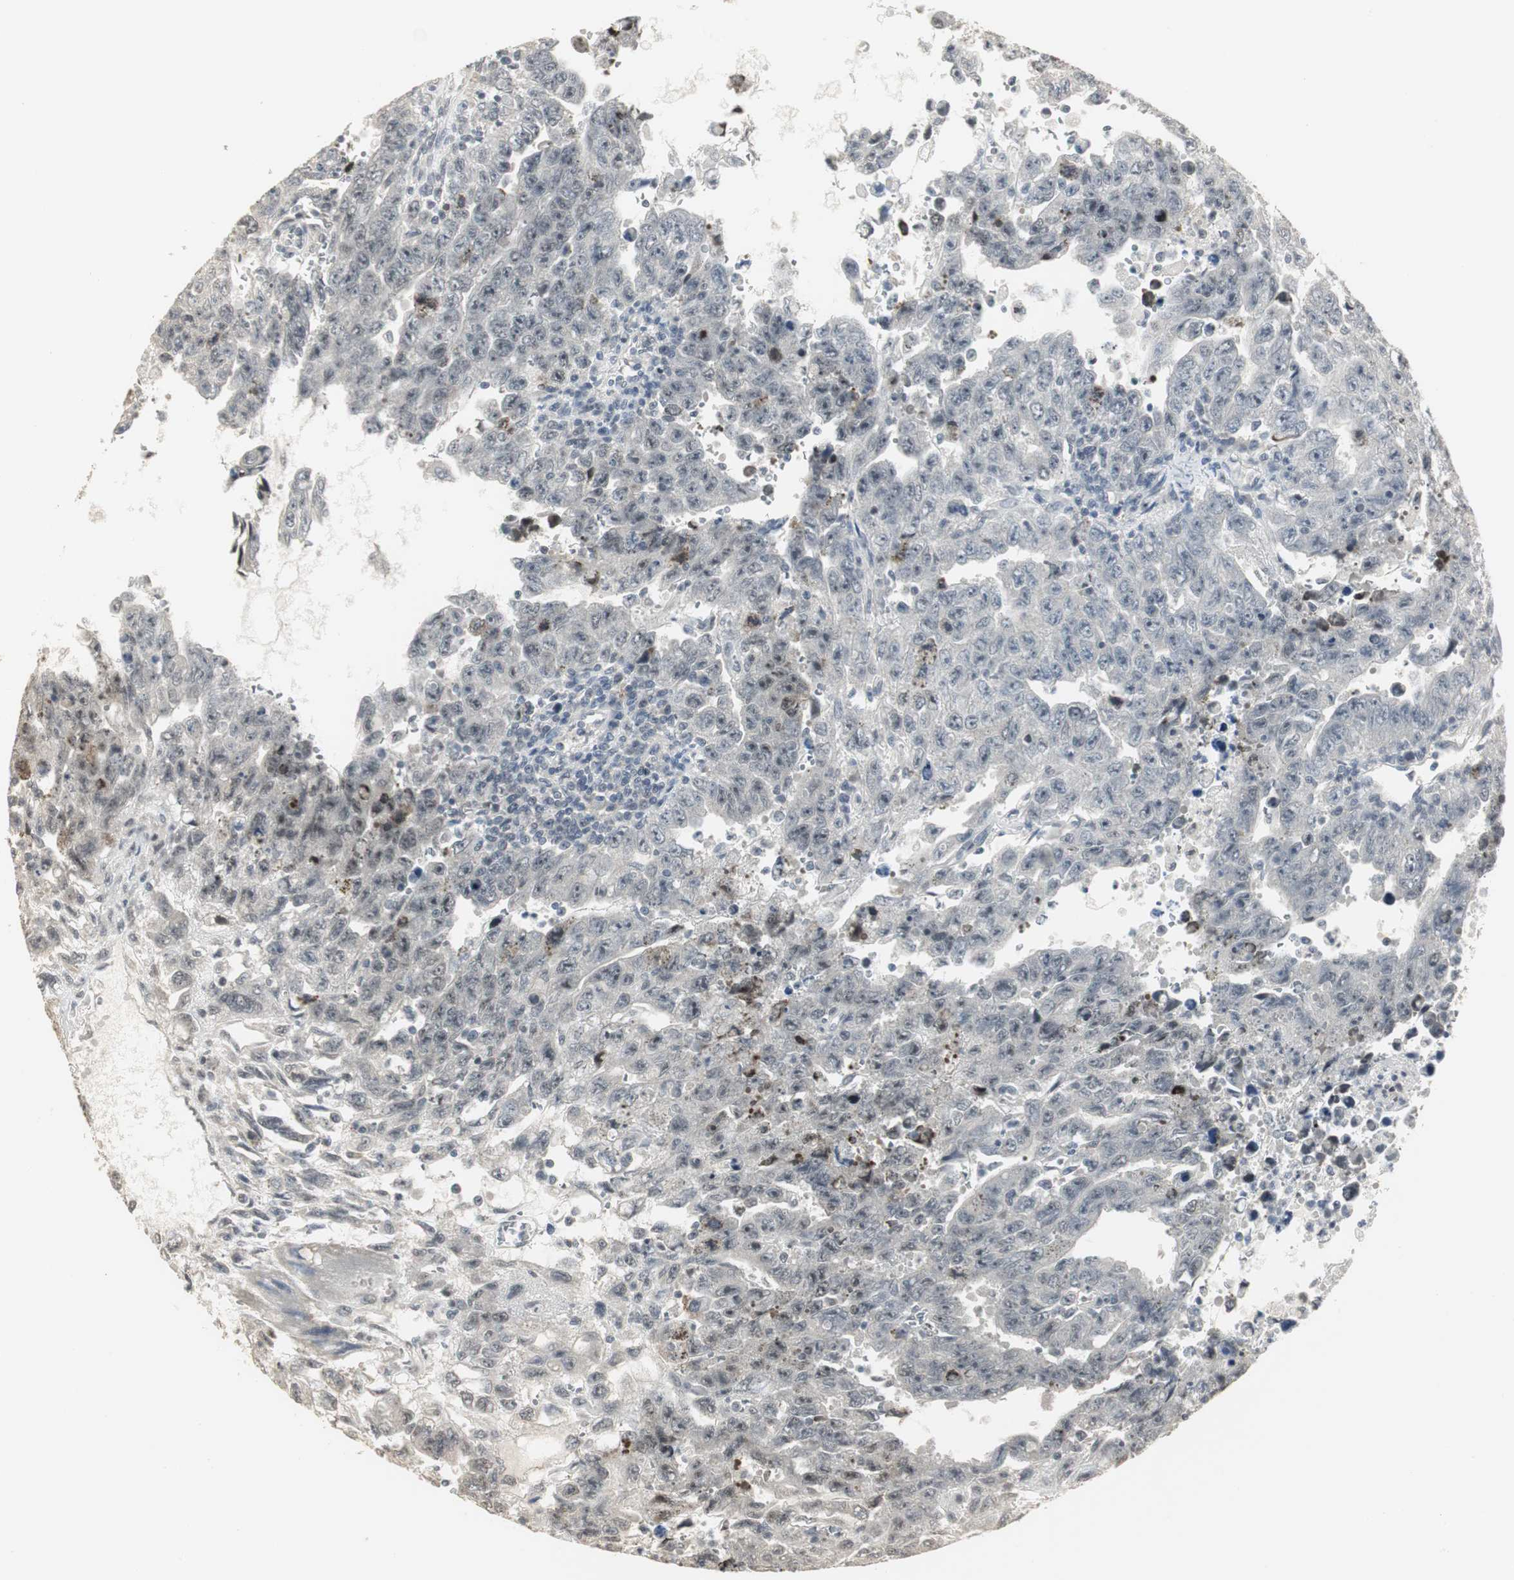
{"staining": {"intensity": "negative", "quantity": "none", "location": "none"}, "tissue": "testis cancer", "cell_type": "Tumor cells", "image_type": "cancer", "snomed": [{"axis": "morphology", "description": "Carcinoma, Embryonal, NOS"}, {"axis": "topography", "description": "Testis"}], "caption": "An immunohistochemistry (IHC) micrograph of testis cancer (embryonal carcinoma) is shown. There is no staining in tumor cells of testis cancer (embryonal carcinoma). Nuclei are stained in blue.", "gene": "ELOA", "patient": {"sex": "male", "age": 28}}